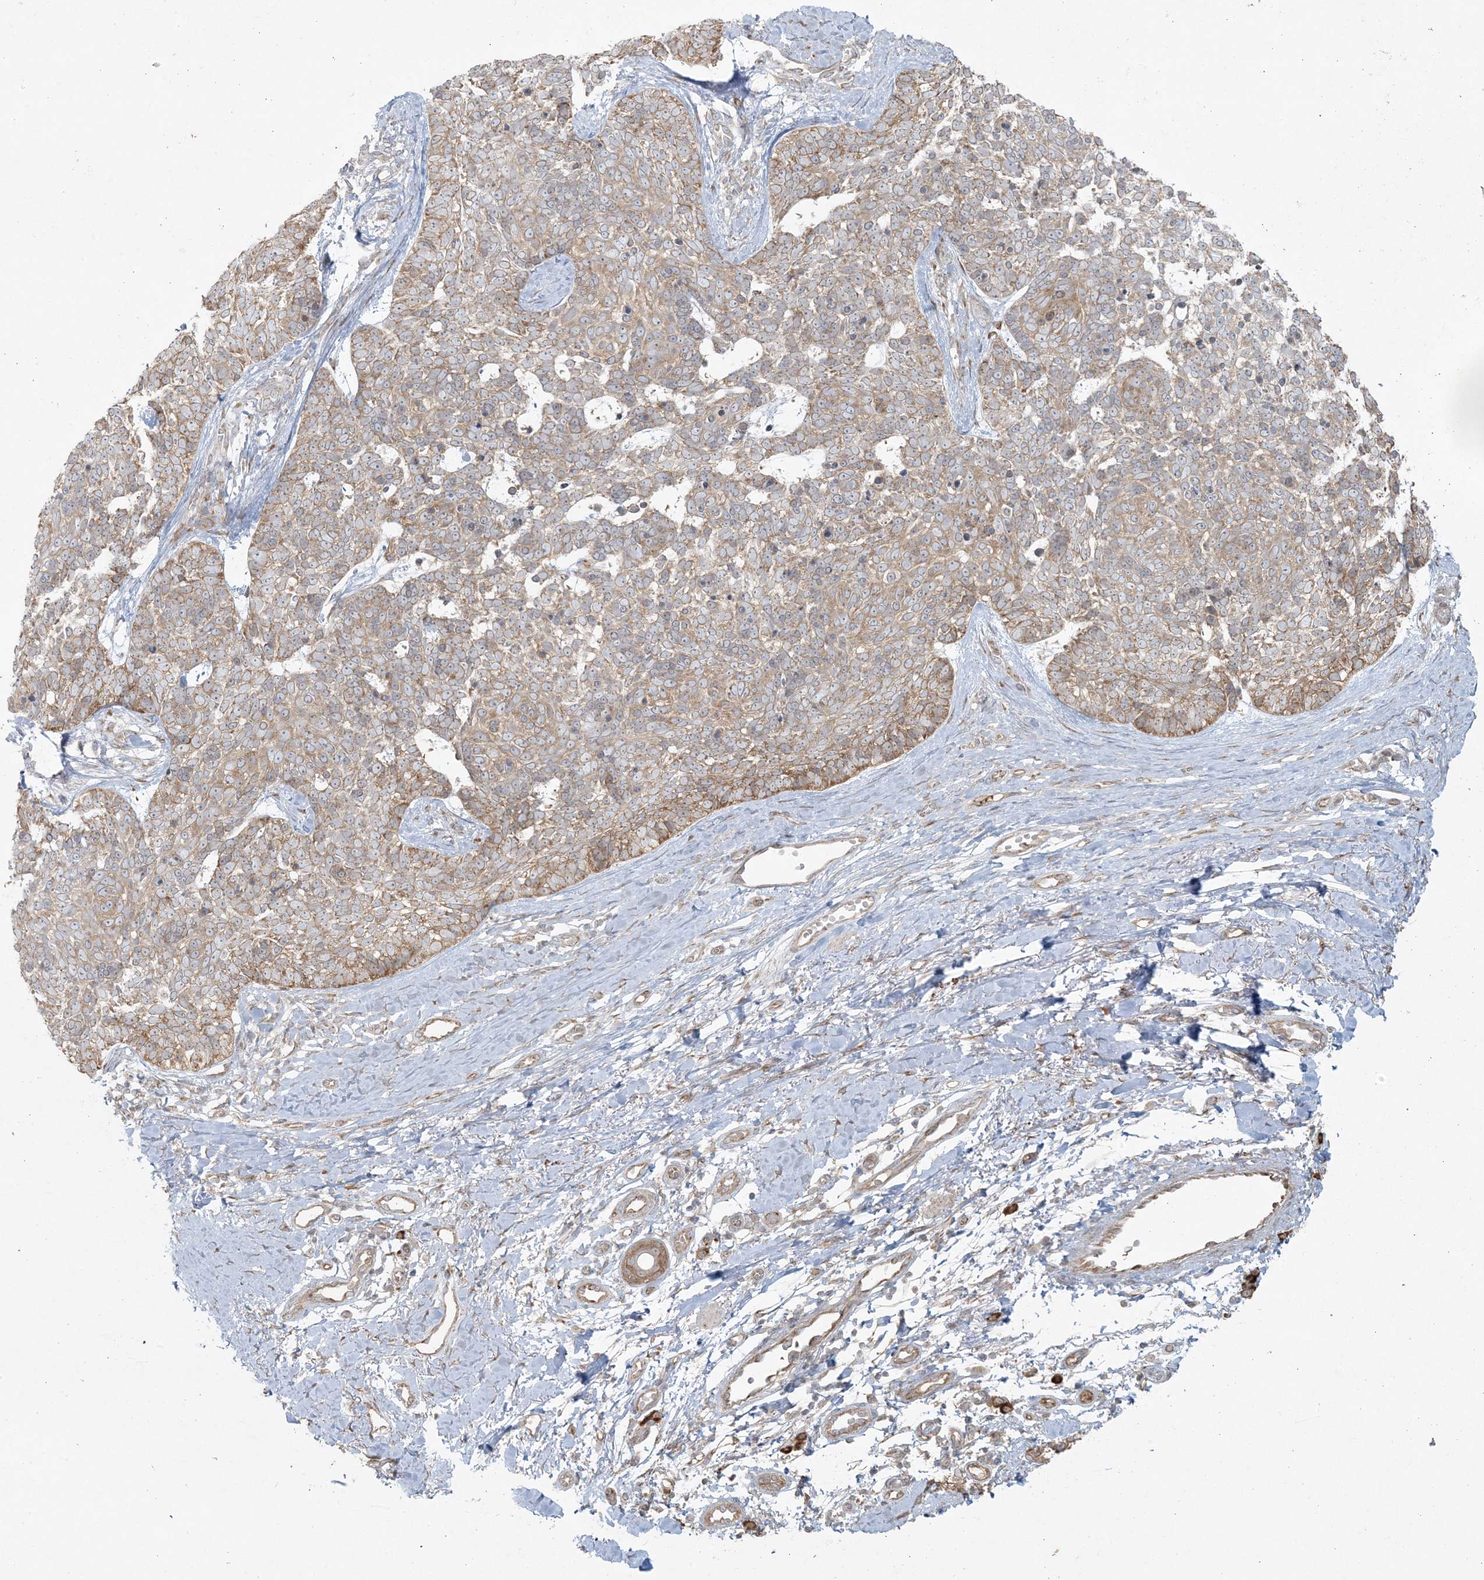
{"staining": {"intensity": "moderate", "quantity": ">75%", "location": "cytoplasmic/membranous"}, "tissue": "skin cancer", "cell_type": "Tumor cells", "image_type": "cancer", "snomed": [{"axis": "morphology", "description": "Basal cell carcinoma"}, {"axis": "topography", "description": "Skin"}], "caption": "Protein staining exhibits moderate cytoplasmic/membranous positivity in approximately >75% of tumor cells in basal cell carcinoma (skin). The protein of interest is stained brown, and the nuclei are stained in blue (DAB IHC with brightfield microscopy, high magnification).", "gene": "ZNF263", "patient": {"sex": "female", "age": 81}}